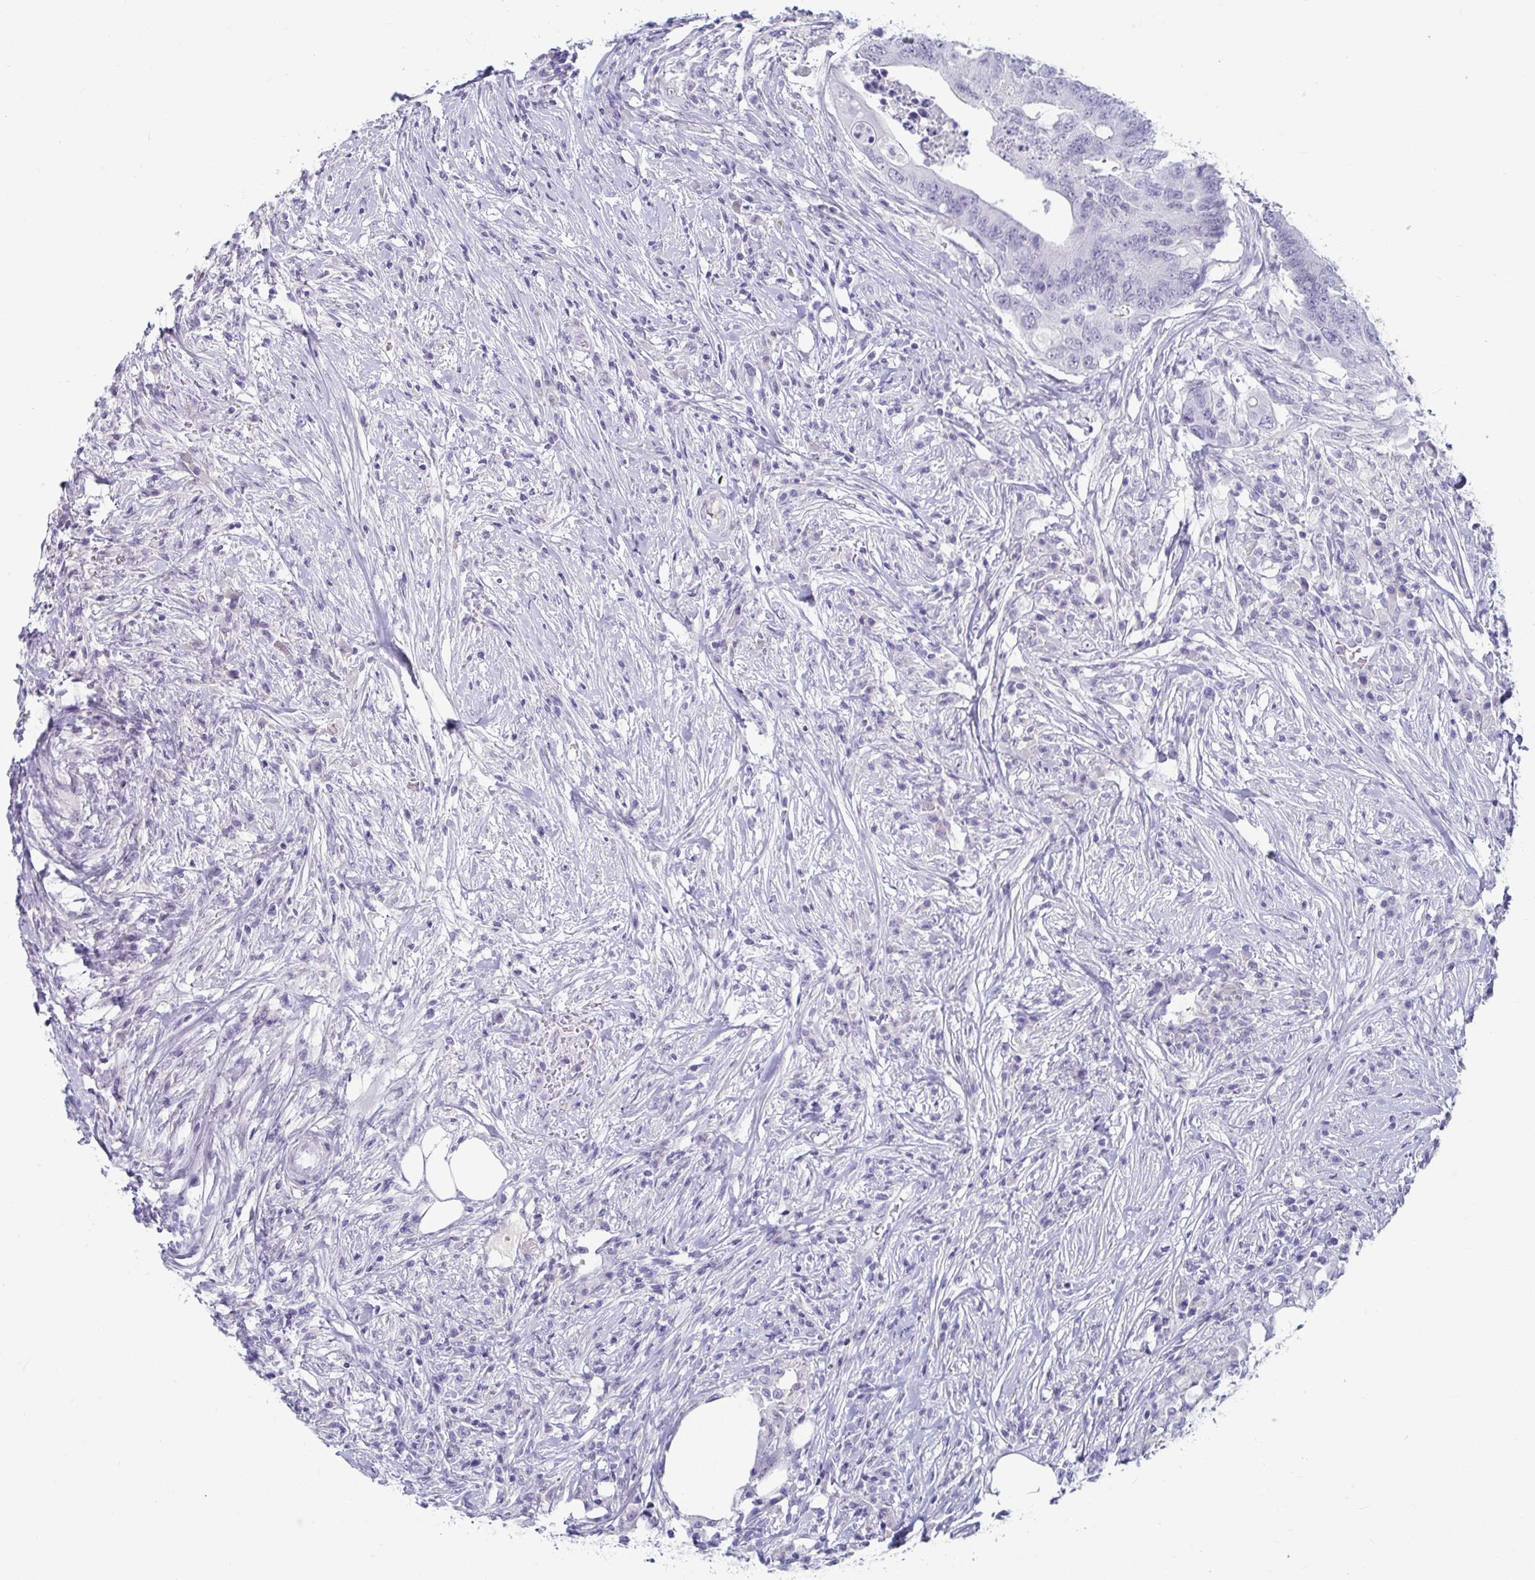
{"staining": {"intensity": "negative", "quantity": "none", "location": "none"}, "tissue": "colorectal cancer", "cell_type": "Tumor cells", "image_type": "cancer", "snomed": [{"axis": "morphology", "description": "Adenocarcinoma, NOS"}, {"axis": "topography", "description": "Colon"}], "caption": "A high-resolution micrograph shows IHC staining of colorectal adenocarcinoma, which exhibits no significant staining in tumor cells.", "gene": "NPY", "patient": {"sex": "male", "age": 71}}